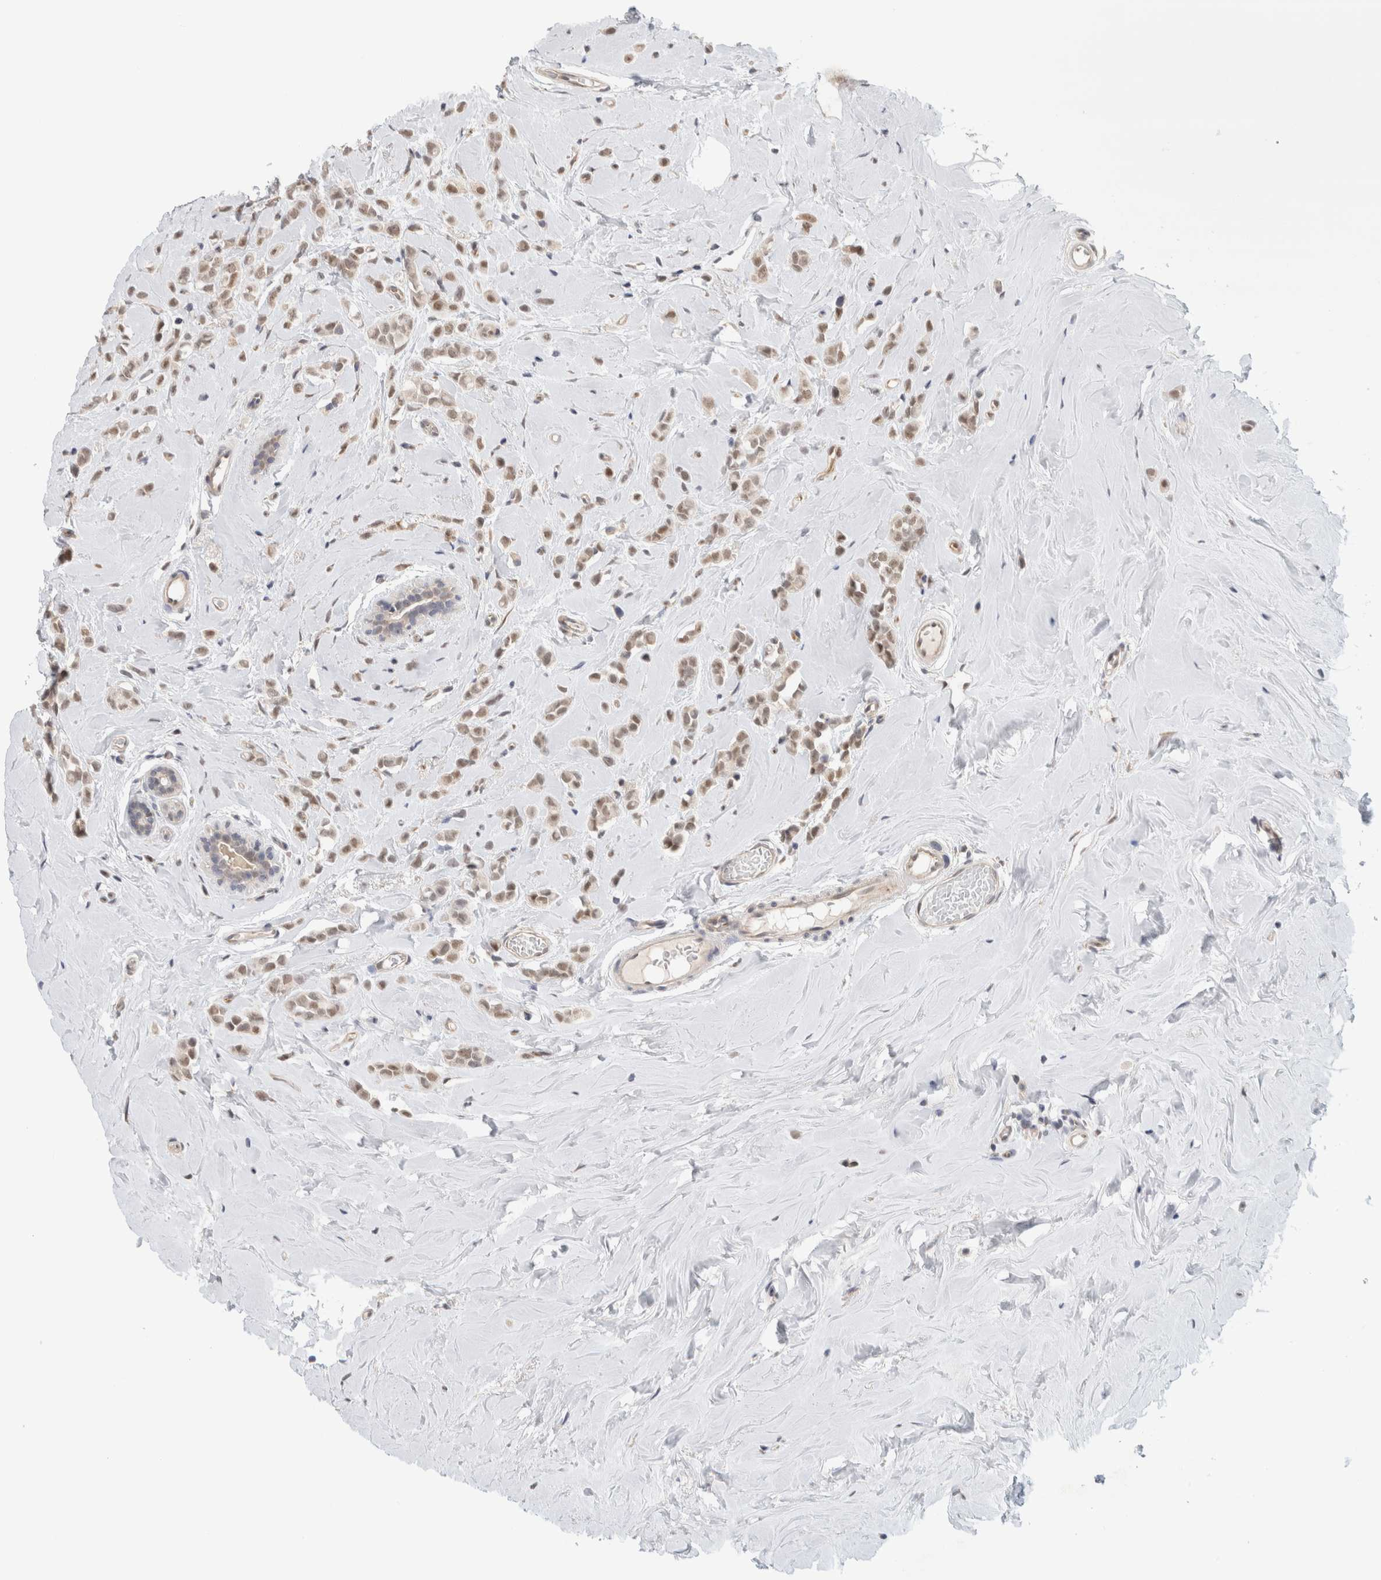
{"staining": {"intensity": "weak", "quantity": ">75%", "location": "nuclear"}, "tissue": "breast cancer", "cell_type": "Tumor cells", "image_type": "cancer", "snomed": [{"axis": "morphology", "description": "Lobular carcinoma"}, {"axis": "topography", "description": "Breast"}], "caption": "Breast lobular carcinoma stained with a brown dye demonstrates weak nuclear positive expression in approximately >75% of tumor cells.", "gene": "EIF4G3", "patient": {"sex": "female", "age": 47}}